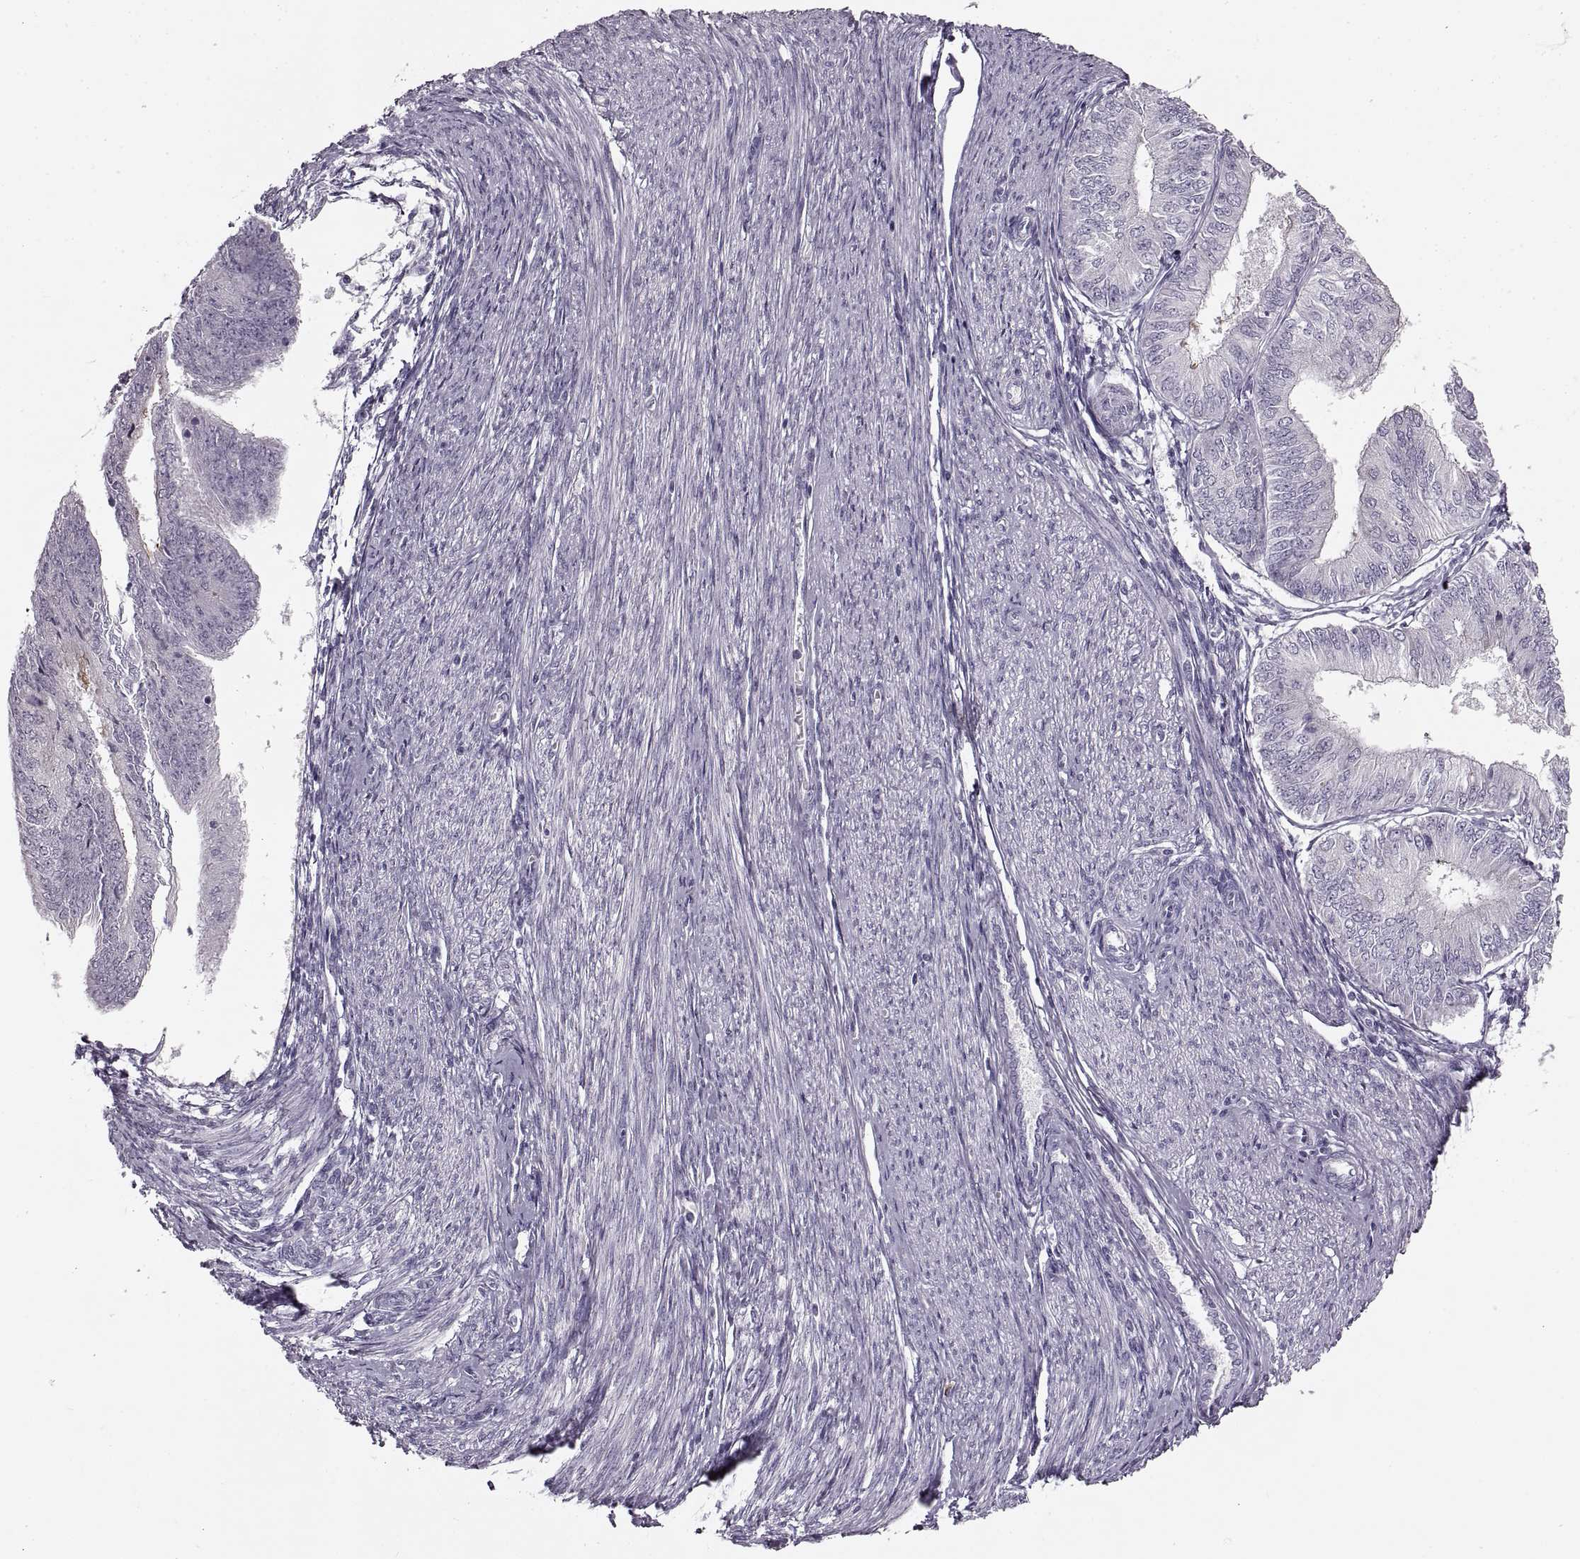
{"staining": {"intensity": "negative", "quantity": "none", "location": "none"}, "tissue": "endometrial cancer", "cell_type": "Tumor cells", "image_type": "cancer", "snomed": [{"axis": "morphology", "description": "Adenocarcinoma, NOS"}, {"axis": "topography", "description": "Endometrium"}], "caption": "This is an IHC micrograph of endometrial cancer (adenocarcinoma). There is no positivity in tumor cells.", "gene": "CNTN1", "patient": {"sex": "female", "age": 58}}